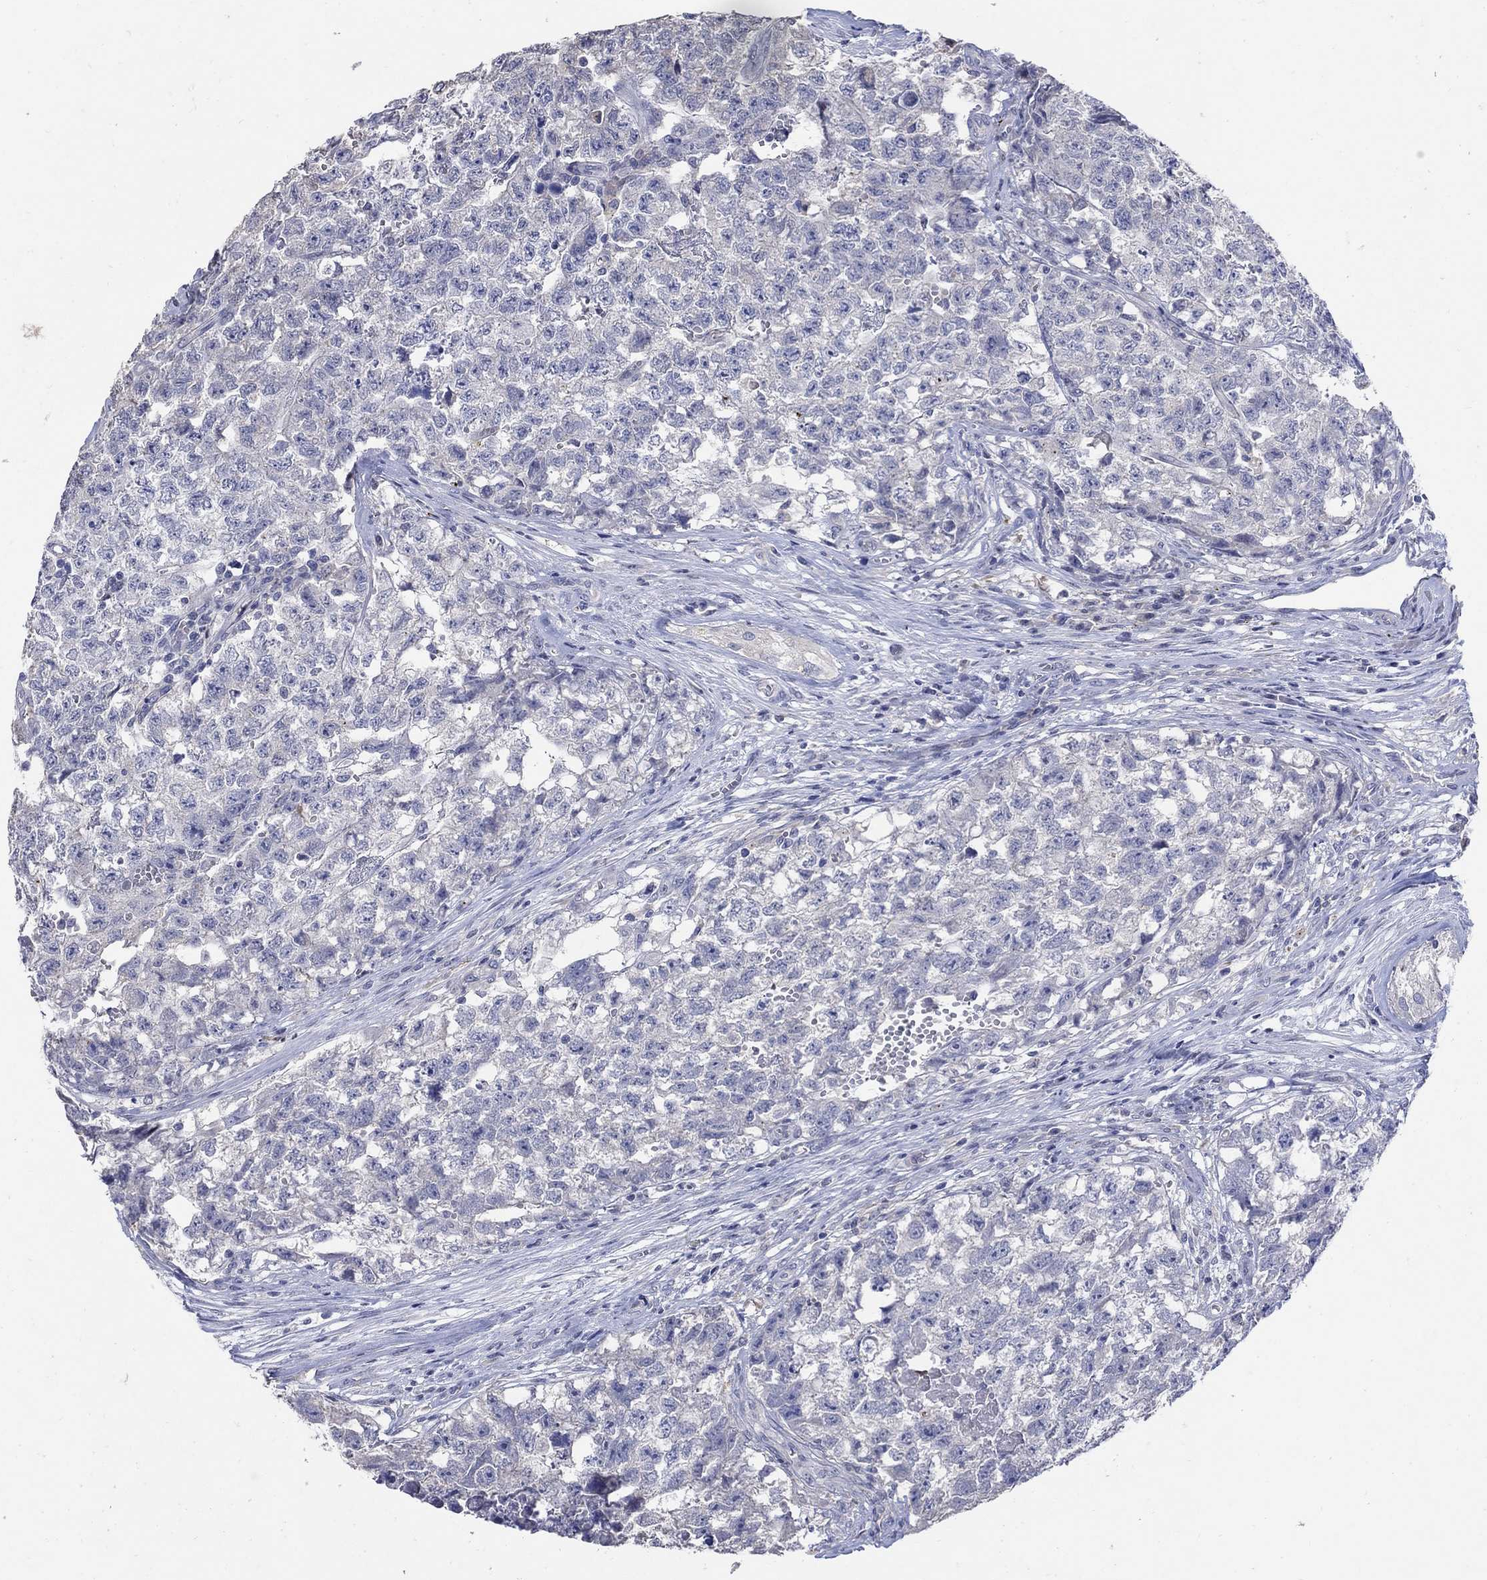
{"staining": {"intensity": "negative", "quantity": "none", "location": "none"}, "tissue": "testis cancer", "cell_type": "Tumor cells", "image_type": "cancer", "snomed": [{"axis": "morphology", "description": "Seminoma, NOS"}, {"axis": "morphology", "description": "Carcinoma, Embryonal, NOS"}, {"axis": "topography", "description": "Testis"}], "caption": "Immunohistochemical staining of human testis cancer exhibits no significant staining in tumor cells.", "gene": "CETN1", "patient": {"sex": "male", "age": 22}}